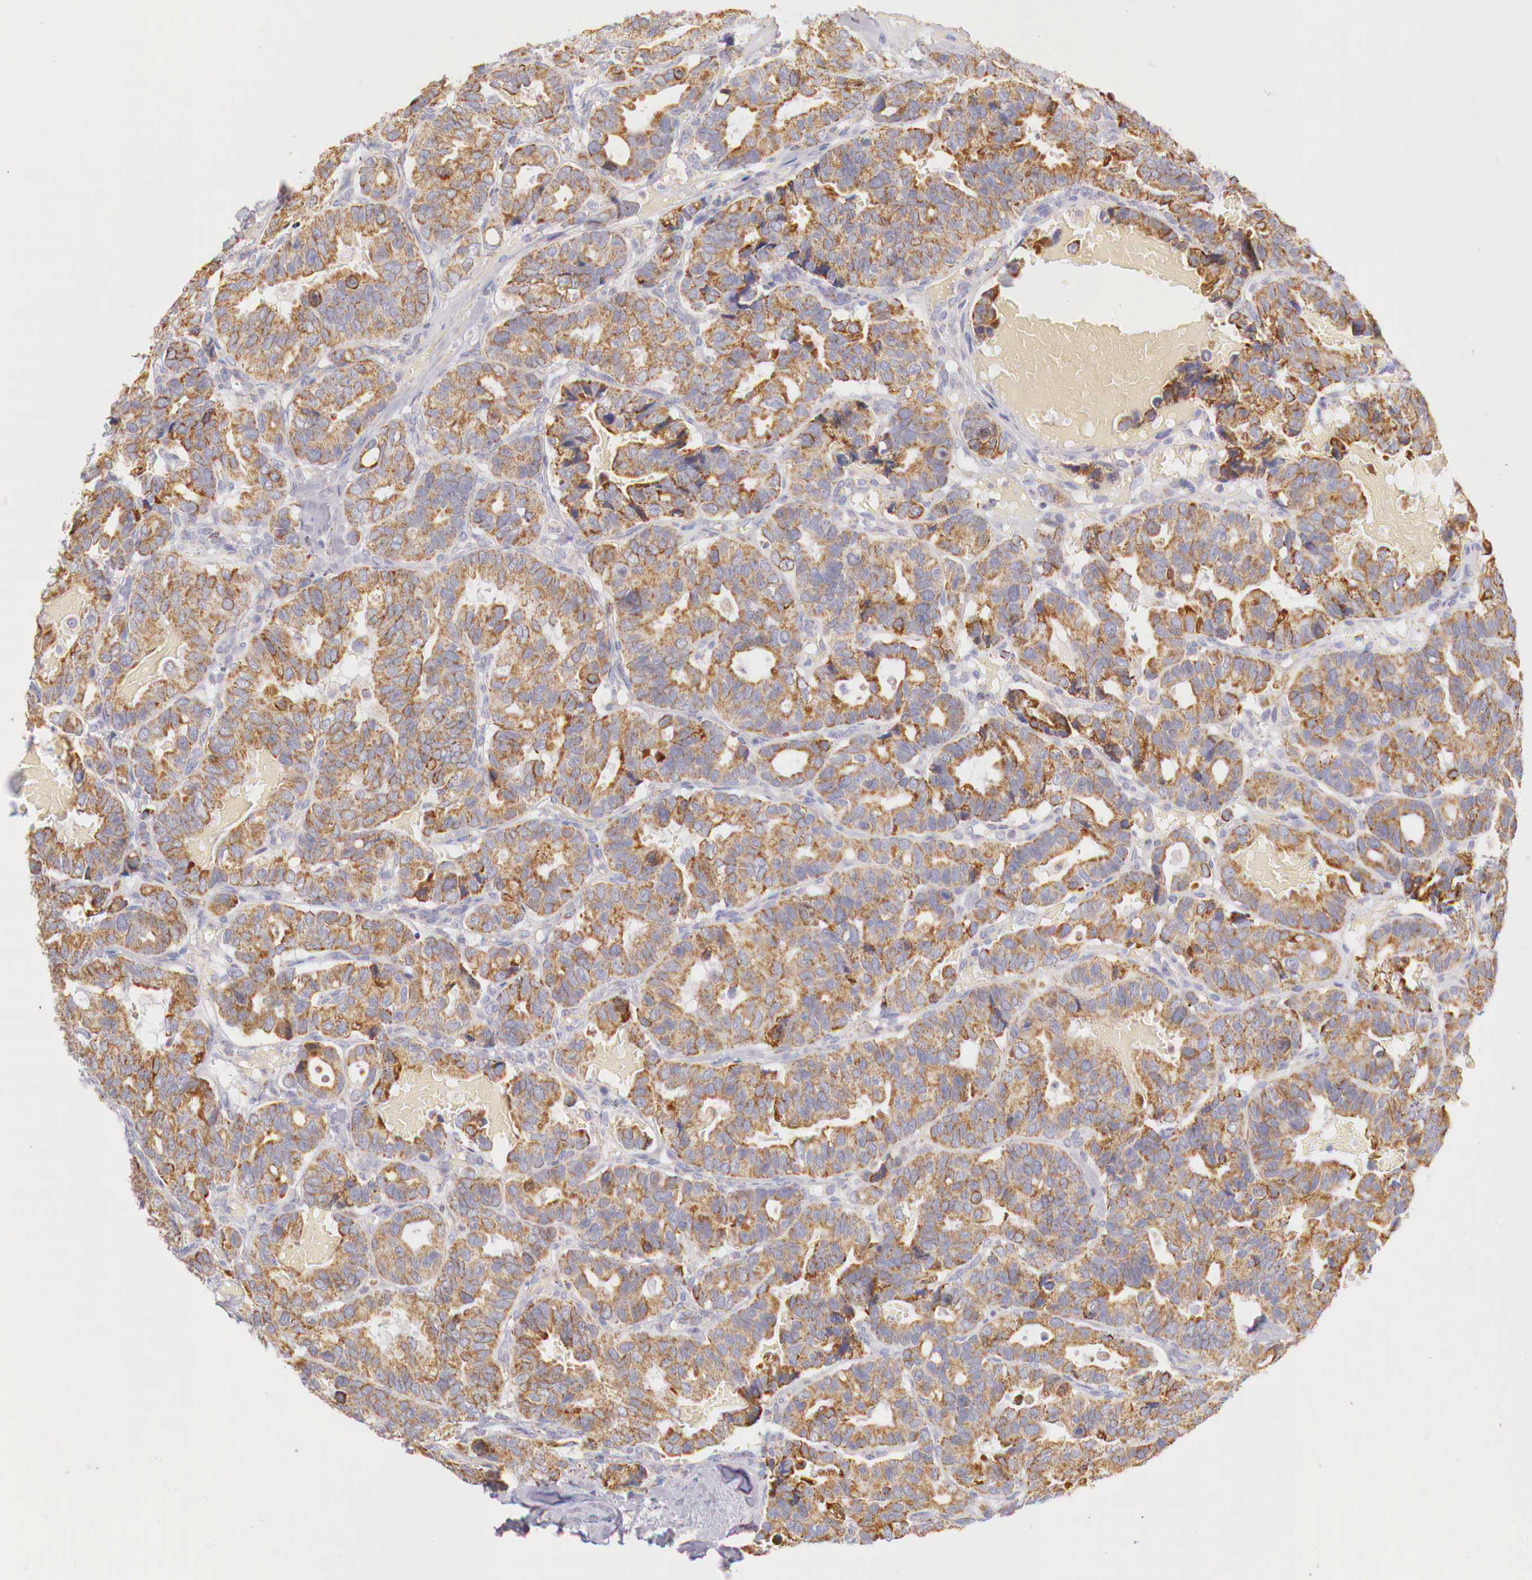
{"staining": {"intensity": "moderate", "quantity": ">75%", "location": "cytoplasmic/membranous"}, "tissue": "breast cancer", "cell_type": "Tumor cells", "image_type": "cancer", "snomed": [{"axis": "morphology", "description": "Duct carcinoma"}, {"axis": "topography", "description": "Breast"}], "caption": "The image displays immunohistochemical staining of breast cancer. There is moderate cytoplasmic/membranous expression is appreciated in approximately >75% of tumor cells. Using DAB (3,3'-diaminobenzidine) (brown) and hematoxylin (blue) stains, captured at high magnification using brightfield microscopy.", "gene": "IDH3G", "patient": {"sex": "female", "age": 69}}